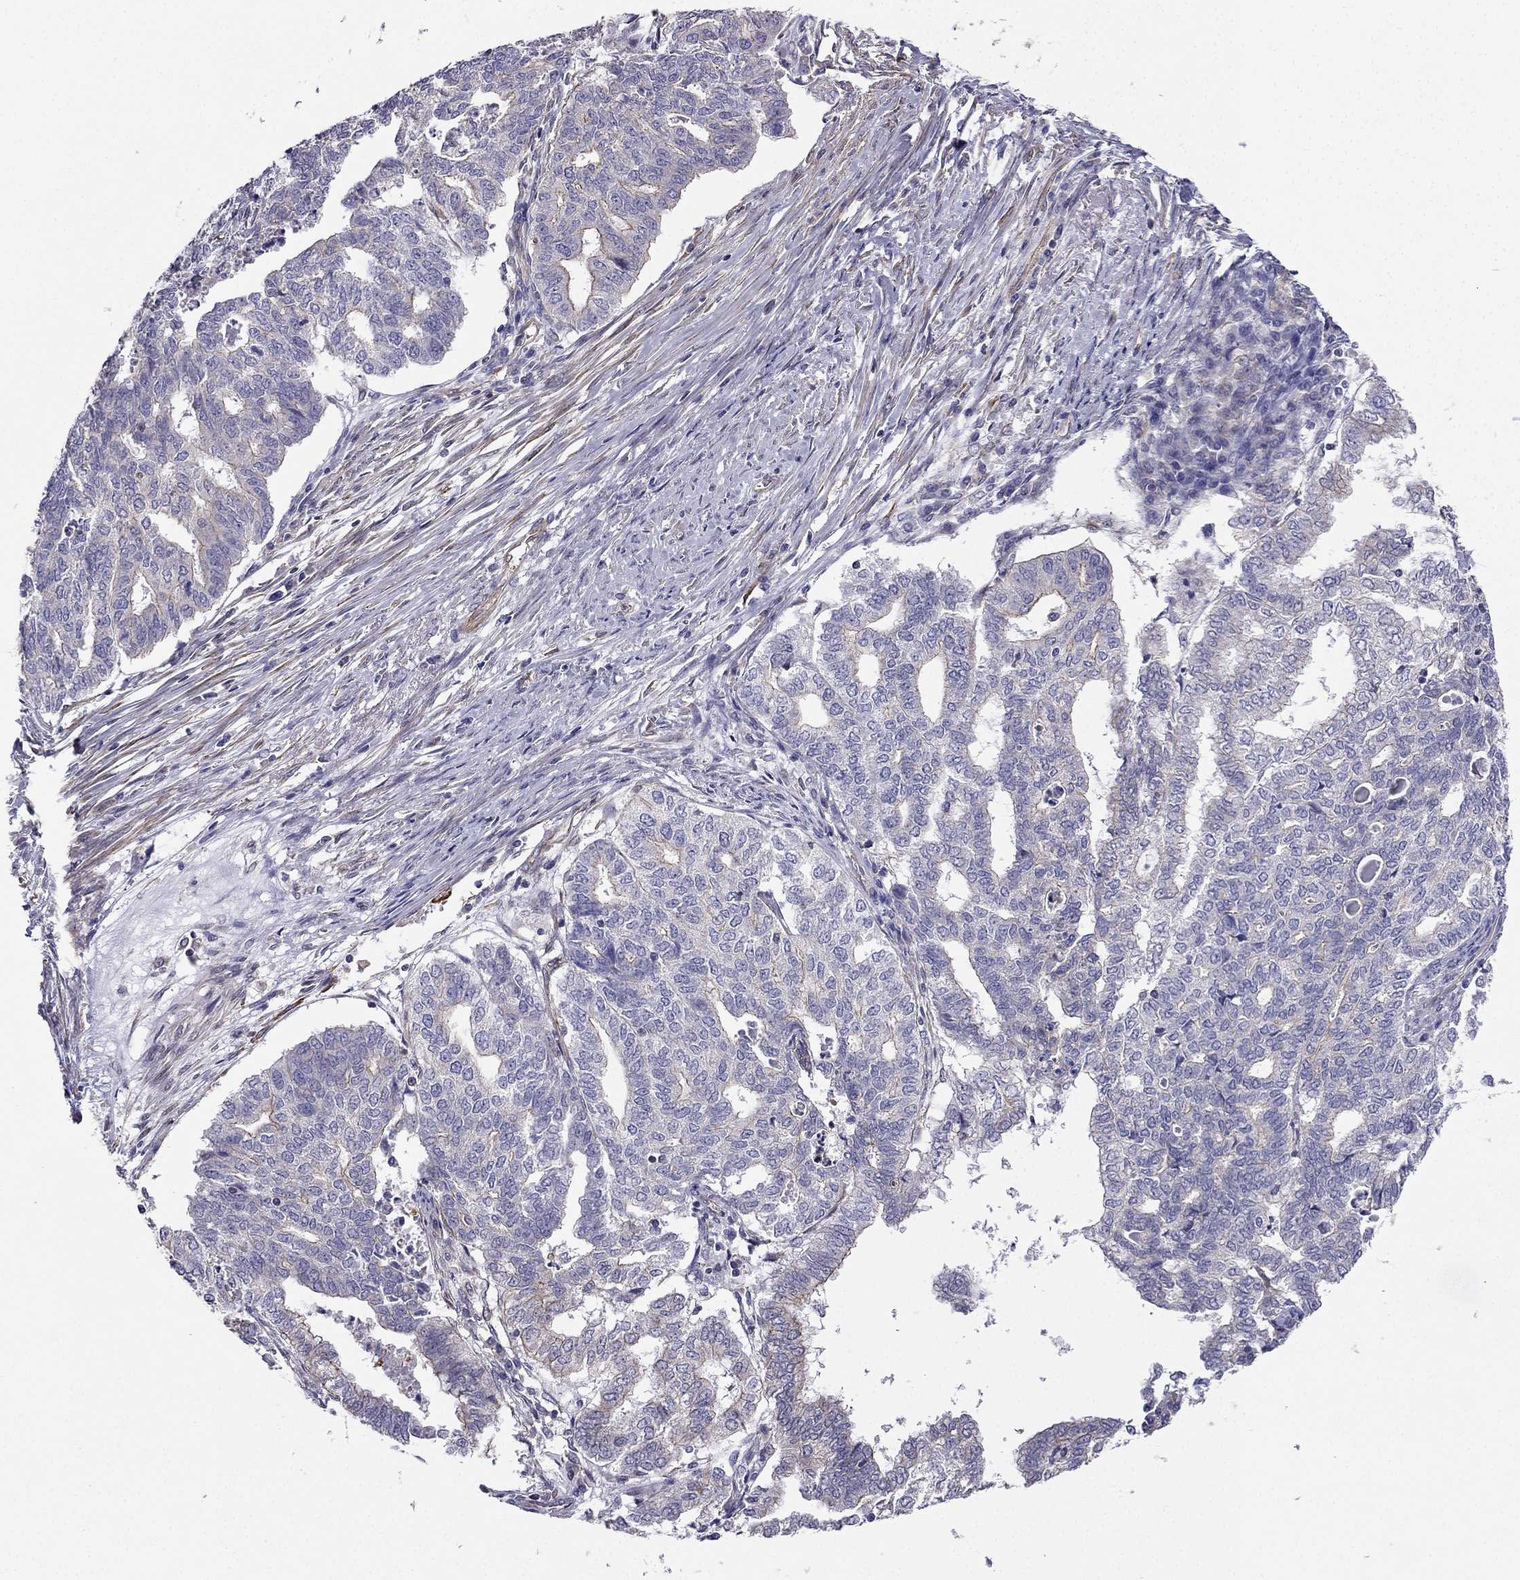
{"staining": {"intensity": "negative", "quantity": "none", "location": "none"}, "tissue": "endometrial cancer", "cell_type": "Tumor cells", "image_type": "cancer", "snomed": [{"axis": "morphology", "description": "Adenocarcinoma, NOS"}, {"axis": "topography", "description": "Endometrium"}], "caption": "This is an immunohistochemistry (IHC) micrograph of adenocarcinoma (endometrial). There is no positivity in tumor cells.", "gene": "ENOX1", "patient": {"sex": "female", "age": 79}}